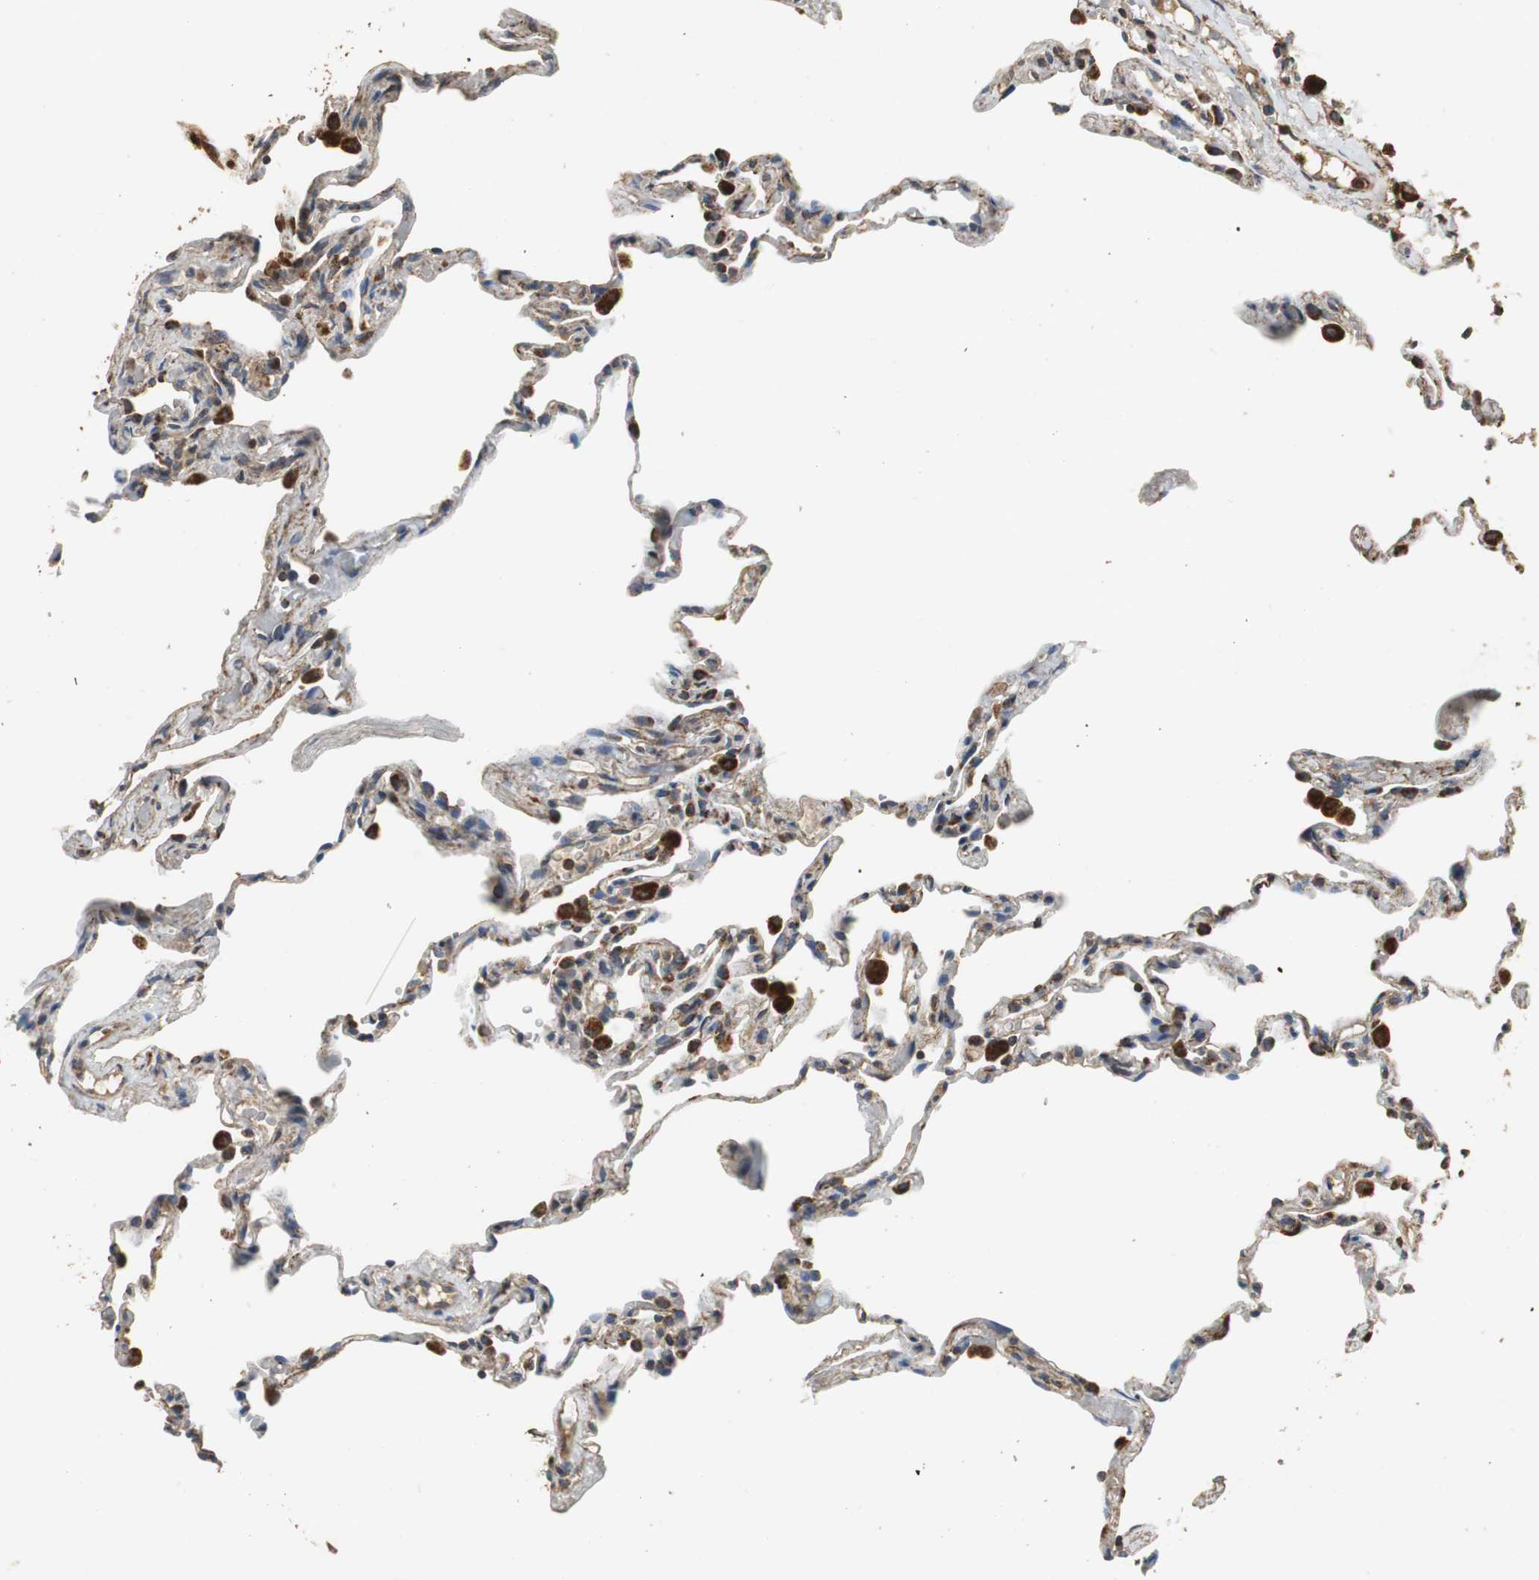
{"staining": {"intensity": "strong", "quantity": "<25%", "location": "cytoplasmic/membranous,nuclear"}, "tissue": "lung", "cell_type": "Alveolar cells", "image_type": "normal", "snomed": [{"axis": "morphology", "description": "Normal tissue, NOS"}, {"axis": "topography", "description": "Lung"}], "caption": "High-power microscopy captured an immunohistochemistry (IHC) micrograph of benign lung, revealing strong cytoplasmic/membranous,nuclear staining in approximately <25% of alveolar cells. The staining is performed using DAB brown chromogen to label protein expression. The nuclei are counter-stained blue using hematoxylin.", "gene": "NNT", "patient": {"sex": "male", "age": 59}}